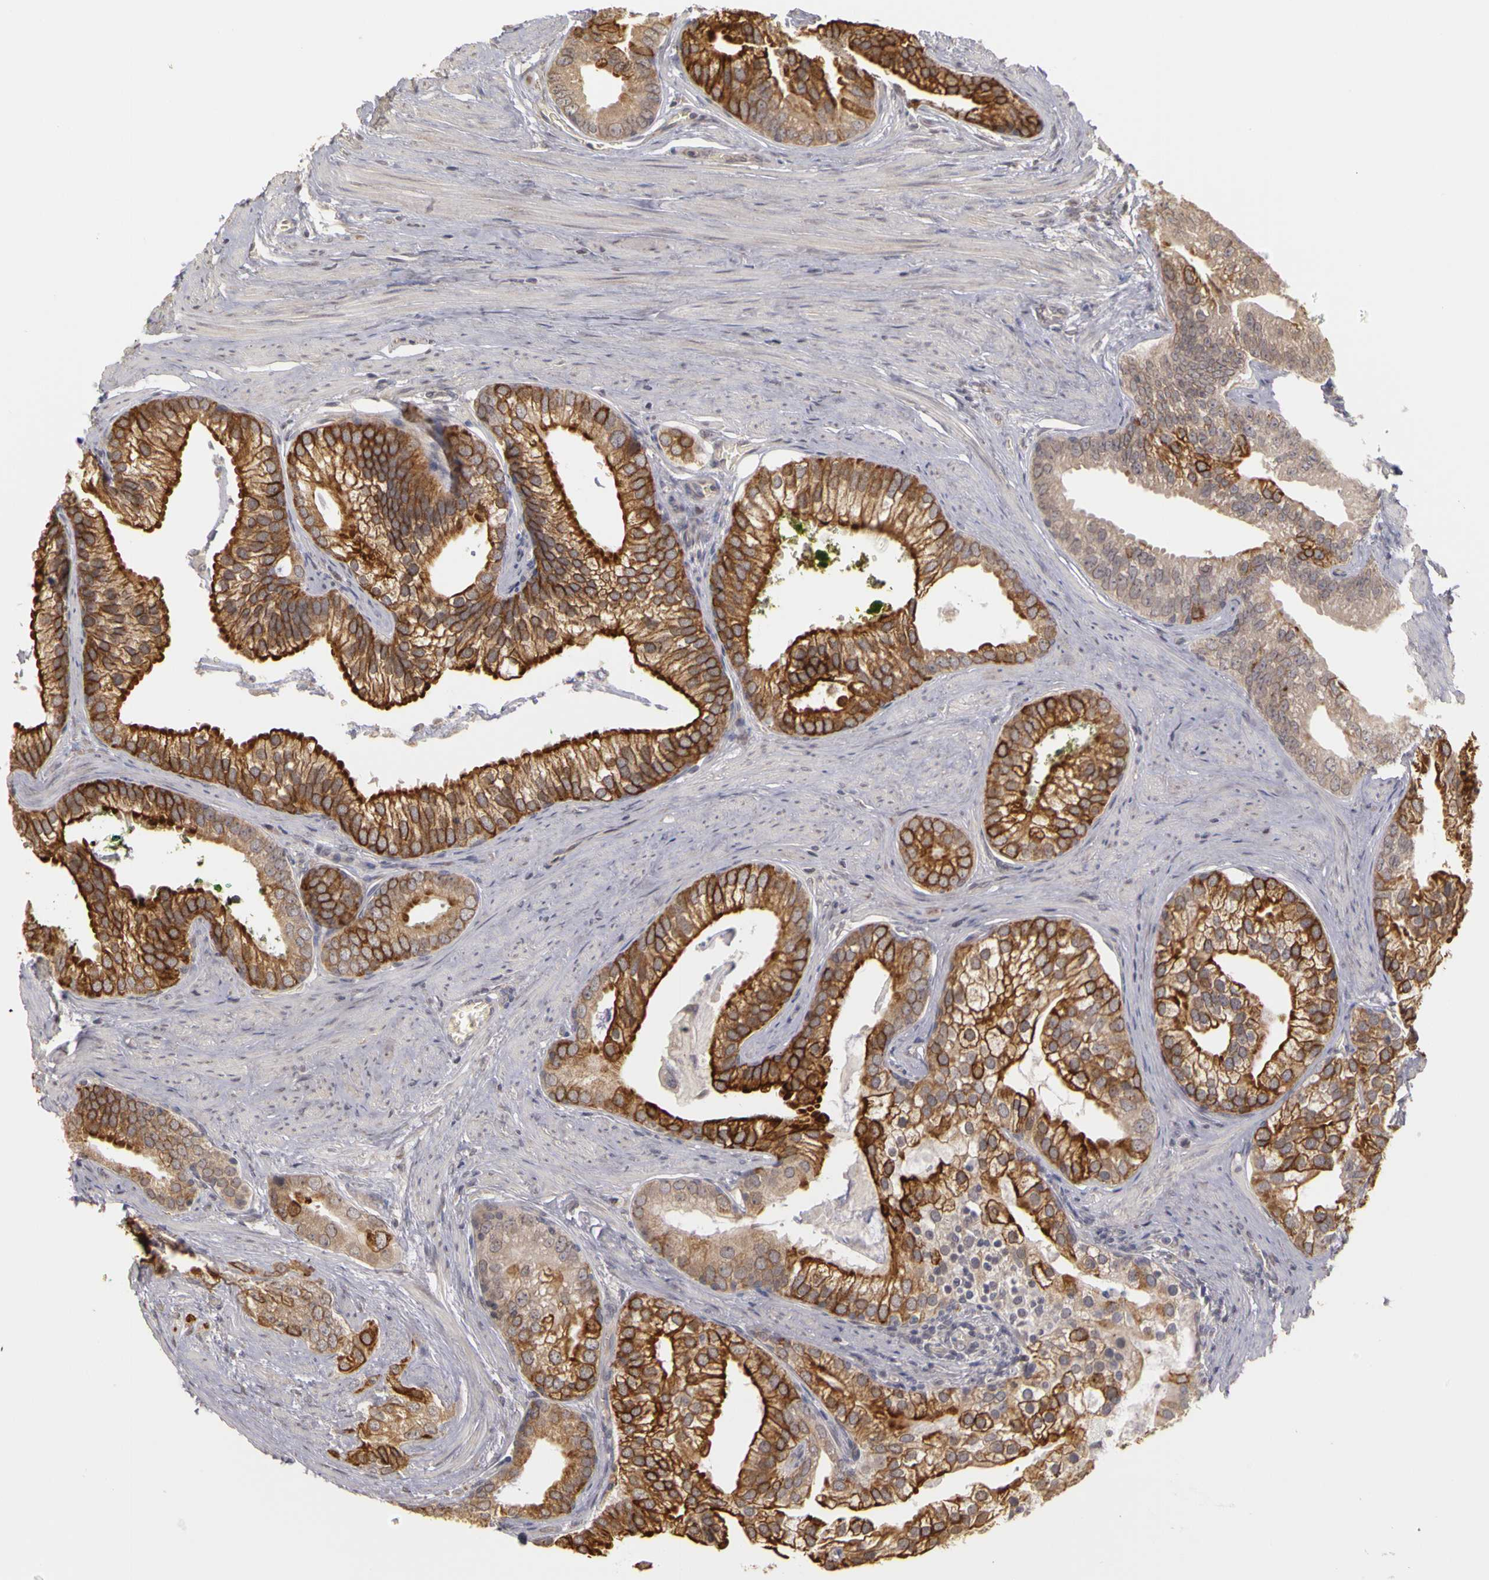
{"staining": {"intensity": "strong", "quantity": ">75%", "location": "cytoplasmic/membranous"}, "tissue": "prostate cancer", "cell_type": "Tumor cells", "image_type": "cancer", "snomed": [{"axis": "morphology", "description": "Adenocarcinoma, Medium grade"}, {"axis": "topography", "description": "Prostate"}], "caption": "Prostate cancer stained with a protein marker shows strong staining in tumor cells.", "gene": "FRMD7", "patient": {"sex": "male", "age": 65}}